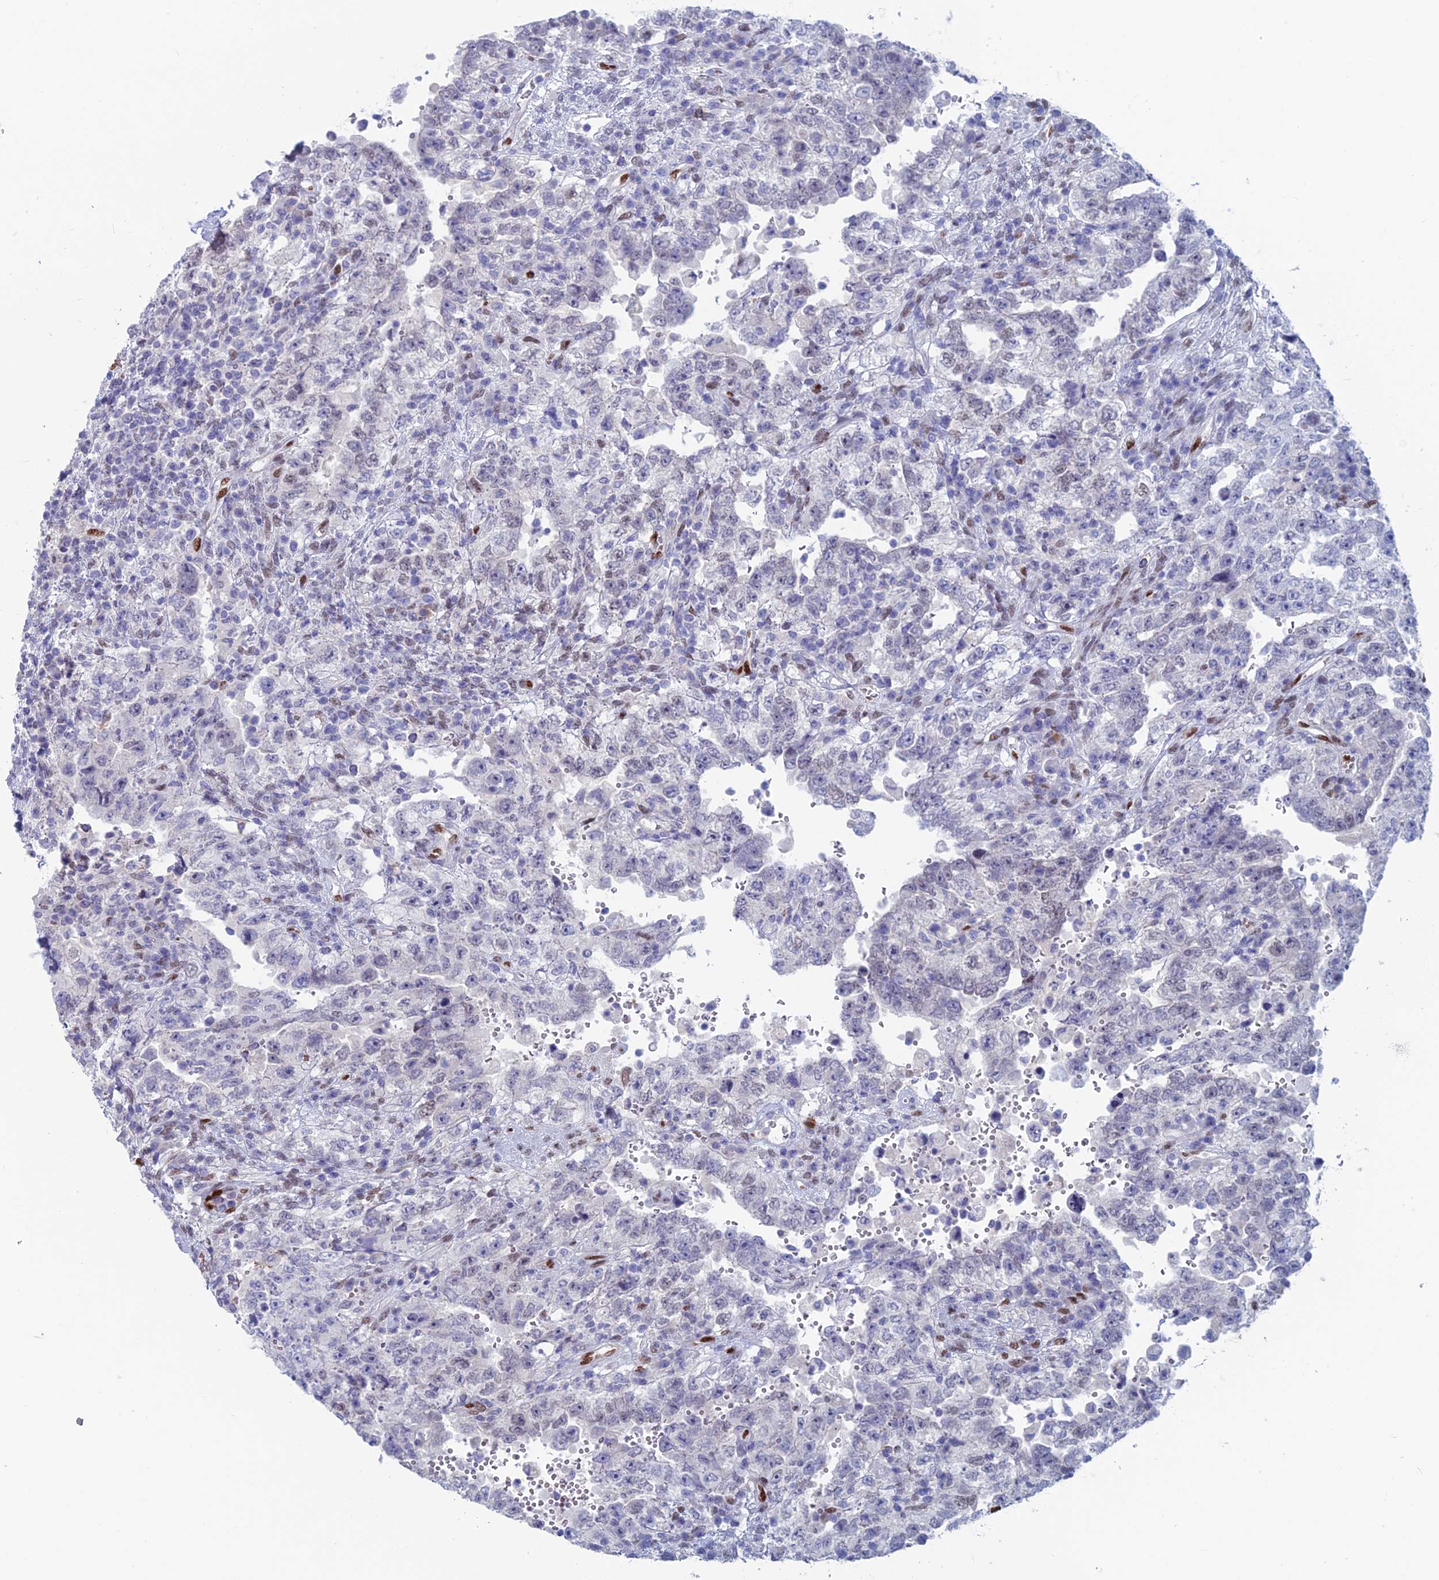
{"staining": {"intensity": "weak", "quantity": "<25%", "location": "nuclear"}, "tissue": "testis cancer", "cell_type": "Tumor cells", "image_type": "cancer", "snomed": [{"axis": "morphology", "description": "Carcinoma, Embryonal, NOS"}, {"axis": "topography", "description": "Testis"}], "caption": "Histopathology image shows no significant protein expression in tumor cells of embryonal carcinoma (testis). (Stains: DAB (3,3'-diaminobenzidine) IHC with hematoxylin counter stain, Microscopy: brightfield microscopy at high magnification).", "gene": "NOL4L", "patient": {"sex": "male", "age": 26}}